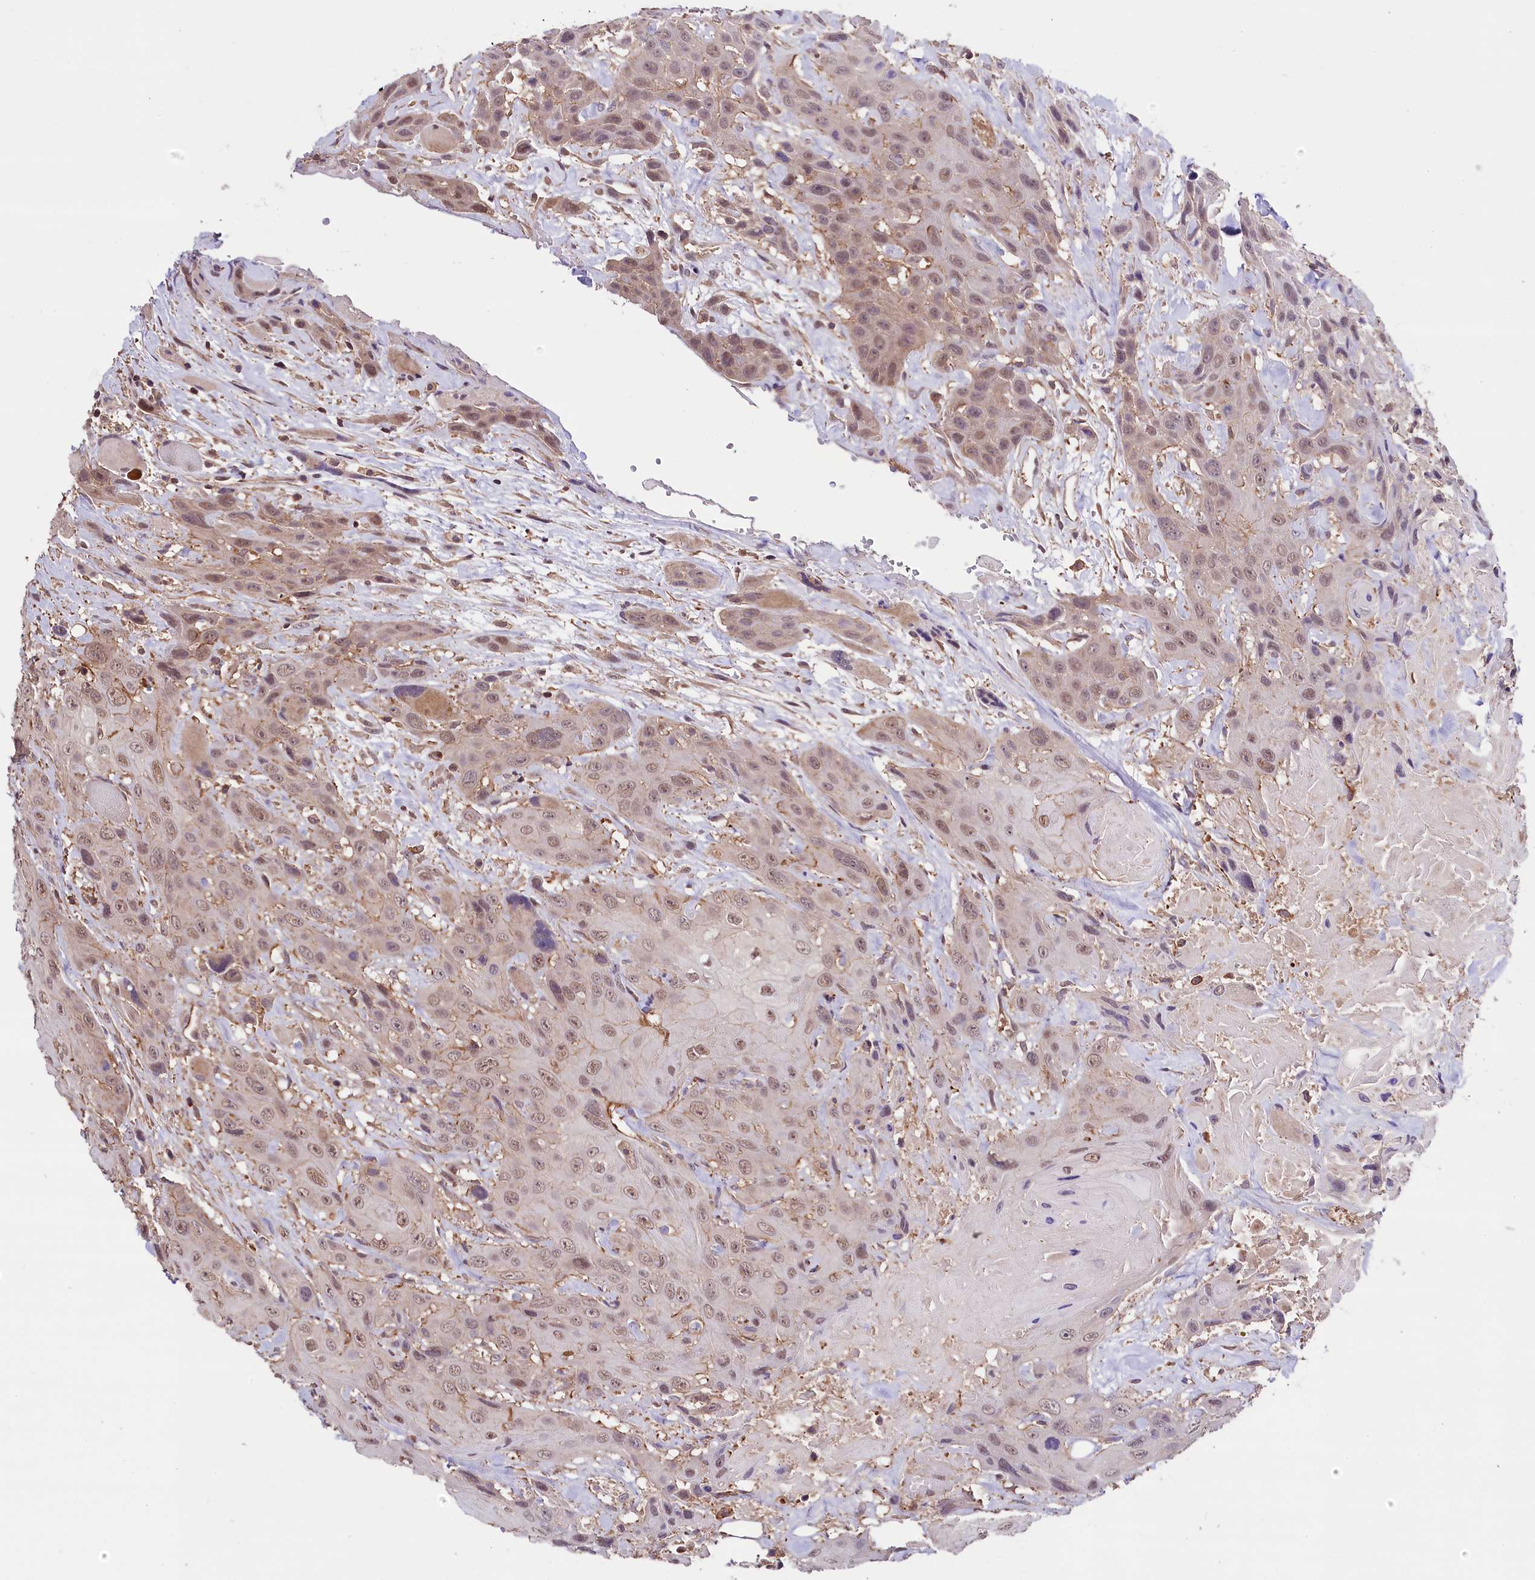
{"staining": {"intensity": "weak", "quantity": ">75%", "location": "nuclear"}, "tissue": "head and neck cancer", "cell_type": "Tumor cells", "image_type": "cancer", "snomed": [{"axis": "morphology", "description": "Squamous cell carcinoma, NOS"}, {"axis": "topography", "description": "Head-Neck"}], "caption": "Immunohistochemistry (IHC) of human head and neck squamous cell carcinoma demonstrates low levels of weak nuclear expression in about >75% of tumor cells. (DAB IHC with brightfield microscopy, high magnification).", "gene": "SKIDA1", "patient": {"sex": "male", "age": 81}}